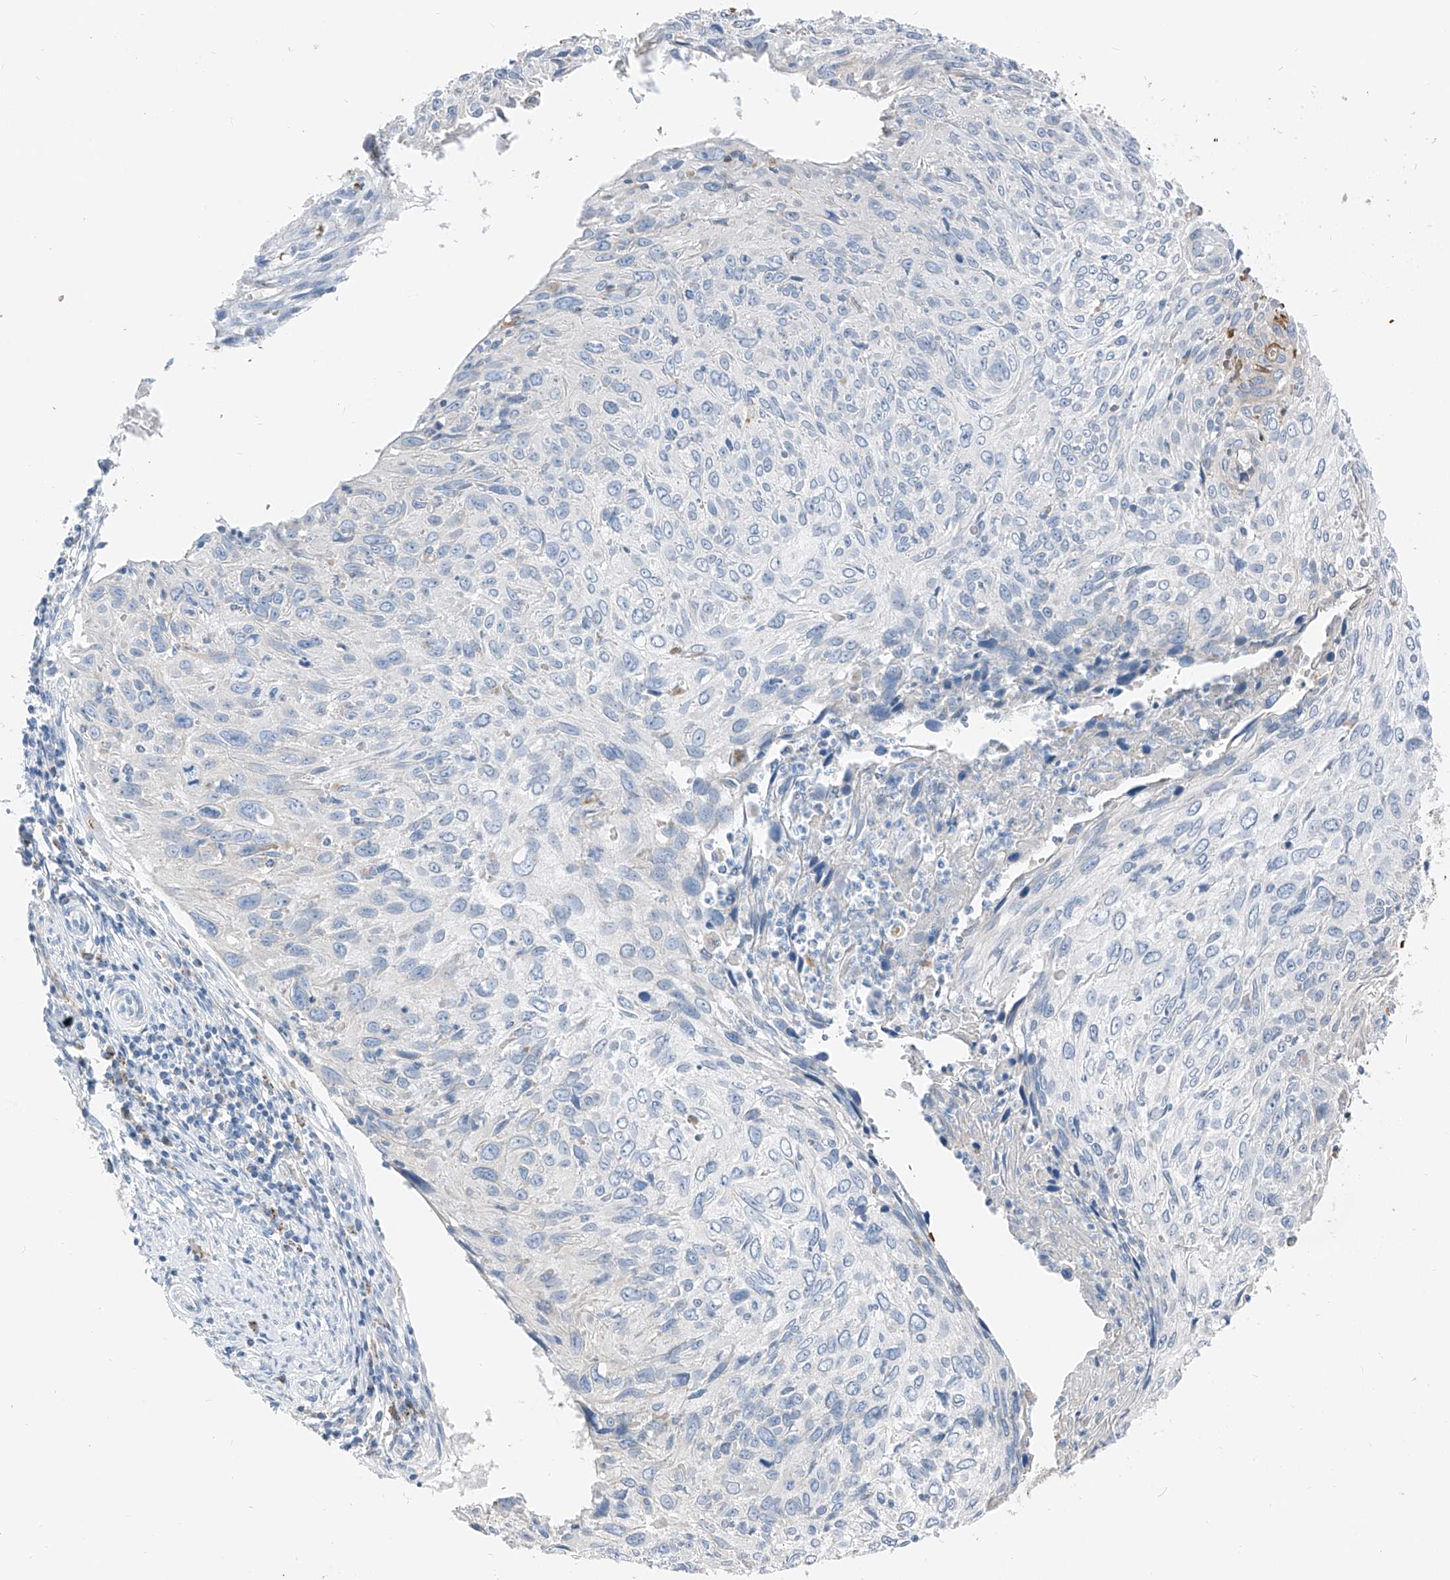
{"staining": {"intensity": "negative", "quantity": "none", "location": "none"}, "tissue": "cervical cancer", "cell_type": "Tumor cells", "image_type": "cancer", "snomed": [{"axis": "morphology", "description": "Squamous cell carcinoma, NOS"}, {"axis": "topography", "description": "Cervix"}], "caption": "Image shows no significant protein expression in tumor cells of cervical squamous cell carcinoma.", "gene": "PRSS23", "patient": {"sex": "female", "age": 51}}